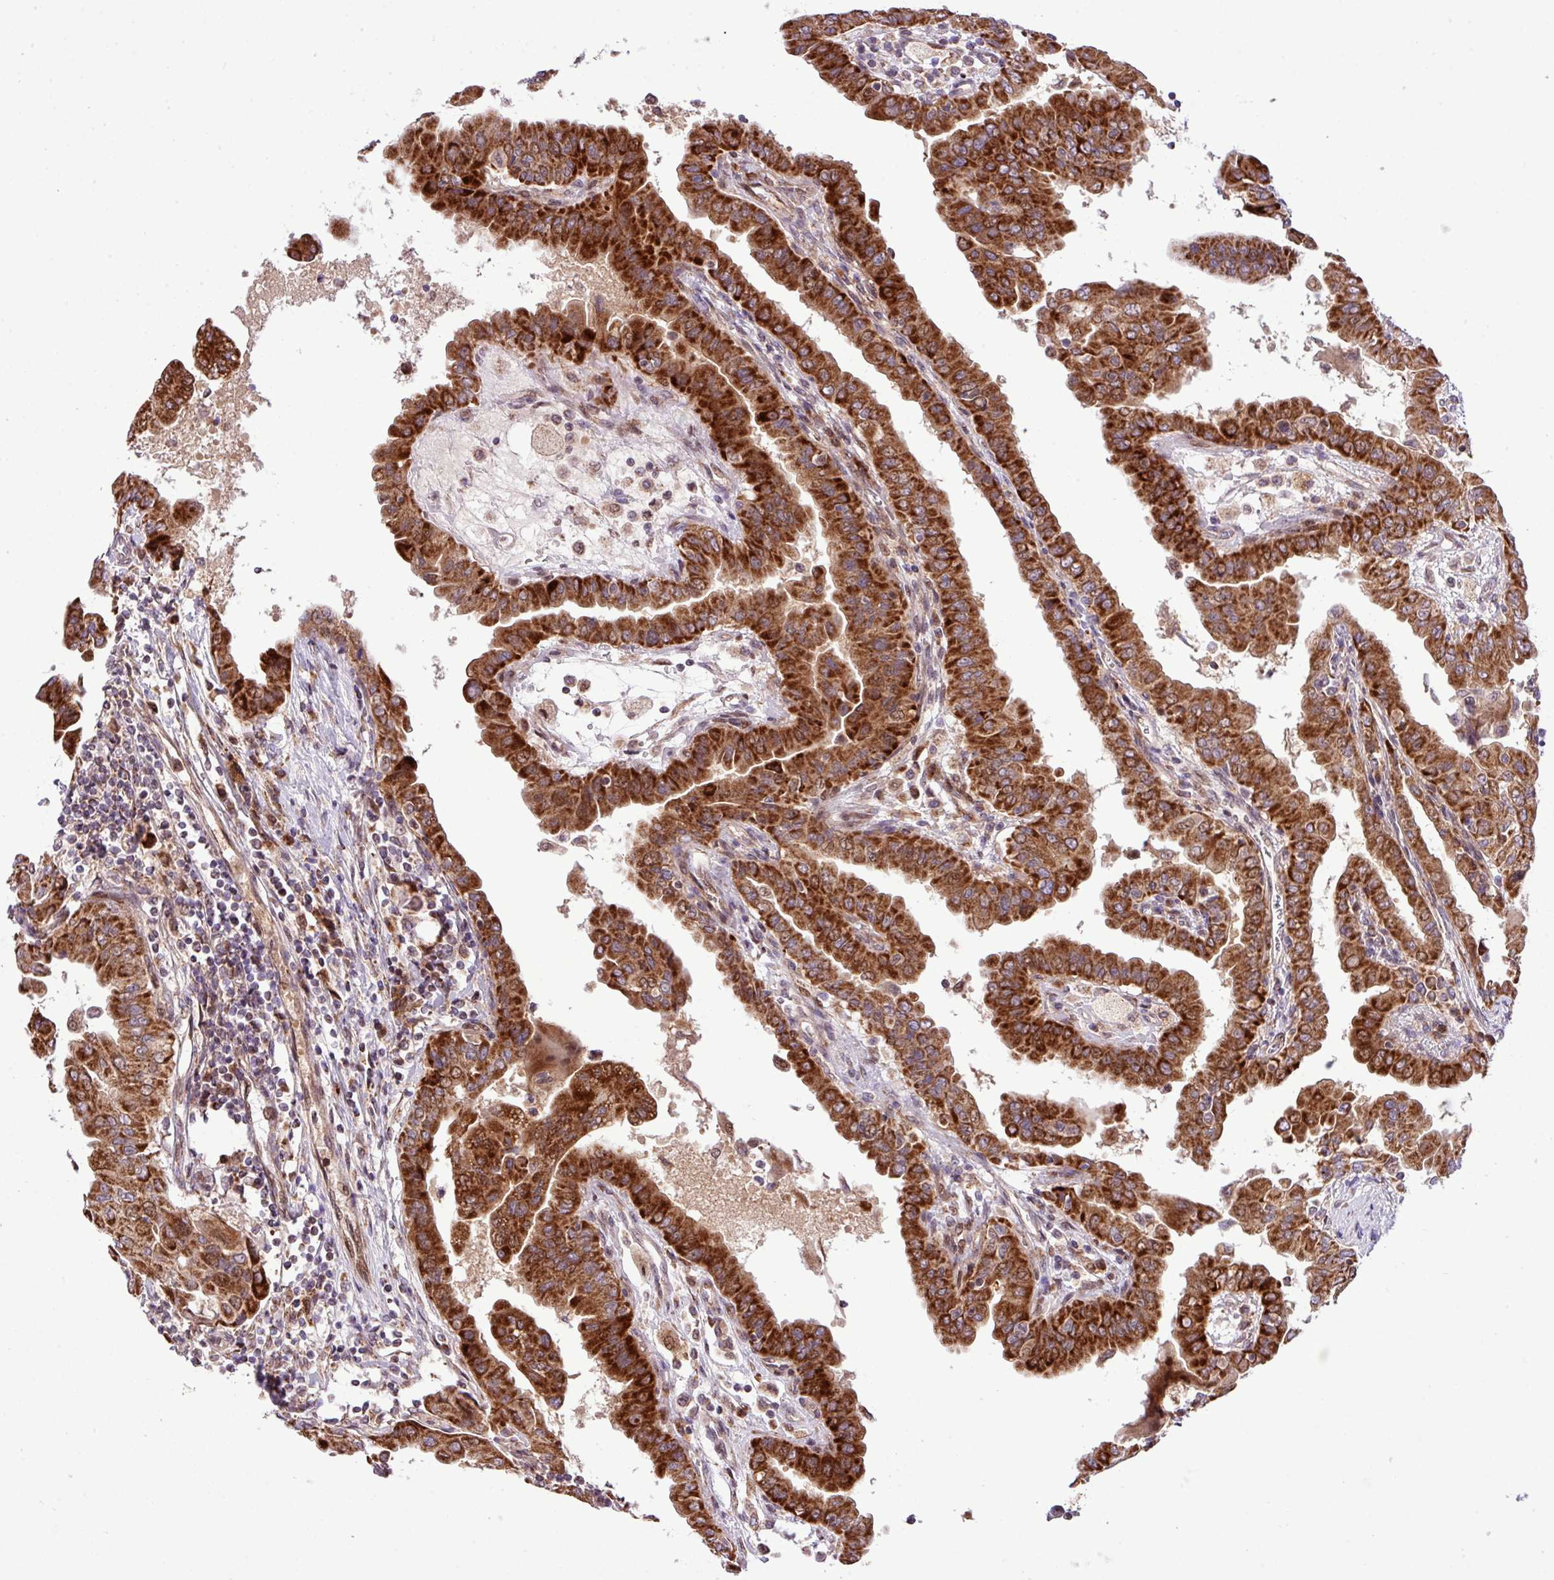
{"staining": {"intensity": "strong", "quantity": ">75%", "location": "cytoplasmic/membranous"}, "tissue": "thyroid cancer", "cell_type": "Tumor cells", "image_type": "cancer", "snomed": [{"axis": "morphology", "description": "Papillary adenocarcinoma, NOS"}, {"axis": "topography", "description": "Thyroid gland"}], "caption": "The micrograph shows immunohistochemical staining of papillary adenocarcinoma (thyroid). There is strong cytoplasmic/membranous staining is appreciated in approximately >75% of tumor cells.", "gene": "B3GNT9", "patient": {"sex": "male", "age": 33}}